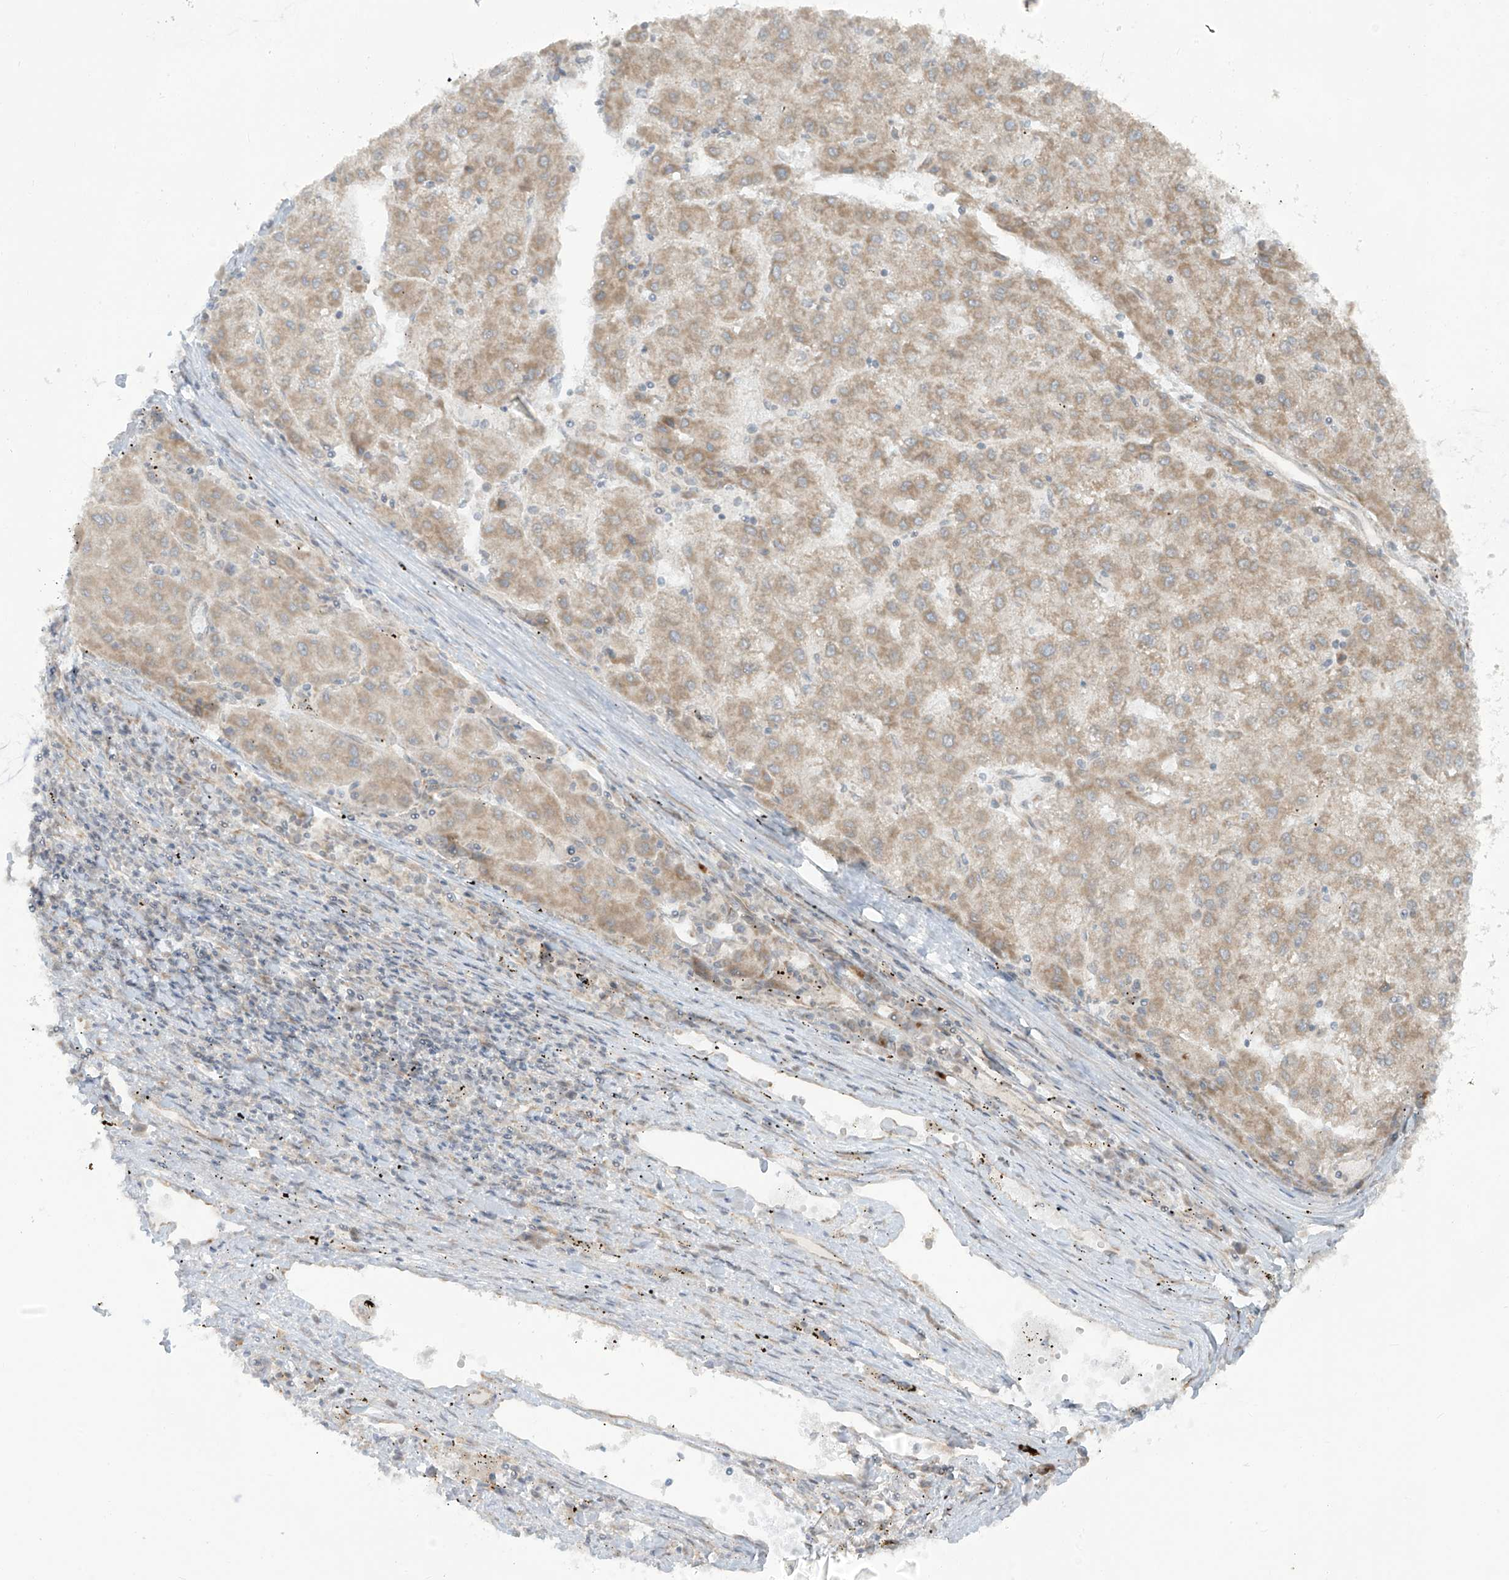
{"staining": {"intensity": "weak", "quantity": "25%-75%", "location": "cytoplasmic/membranous"}, "tissue": "liver cancer", "cell_type": "Tumor cells", "image_type": "cancer", "snomed": [{"axis": "morphology", "description": "Carcinoma, Hepatocellular, NOS"}, {"axis": "topography", "description": "Liver"}], "caption": "Immunohistochemical staining of hepatocellular carcinoma (liver) exhibits low levels of weak cytoplasmic/membranous protein expression in approximately 25%-75% of tumor cells.", "gene": "TRIM67", "patient": {"sex": "male", "age": 72}}